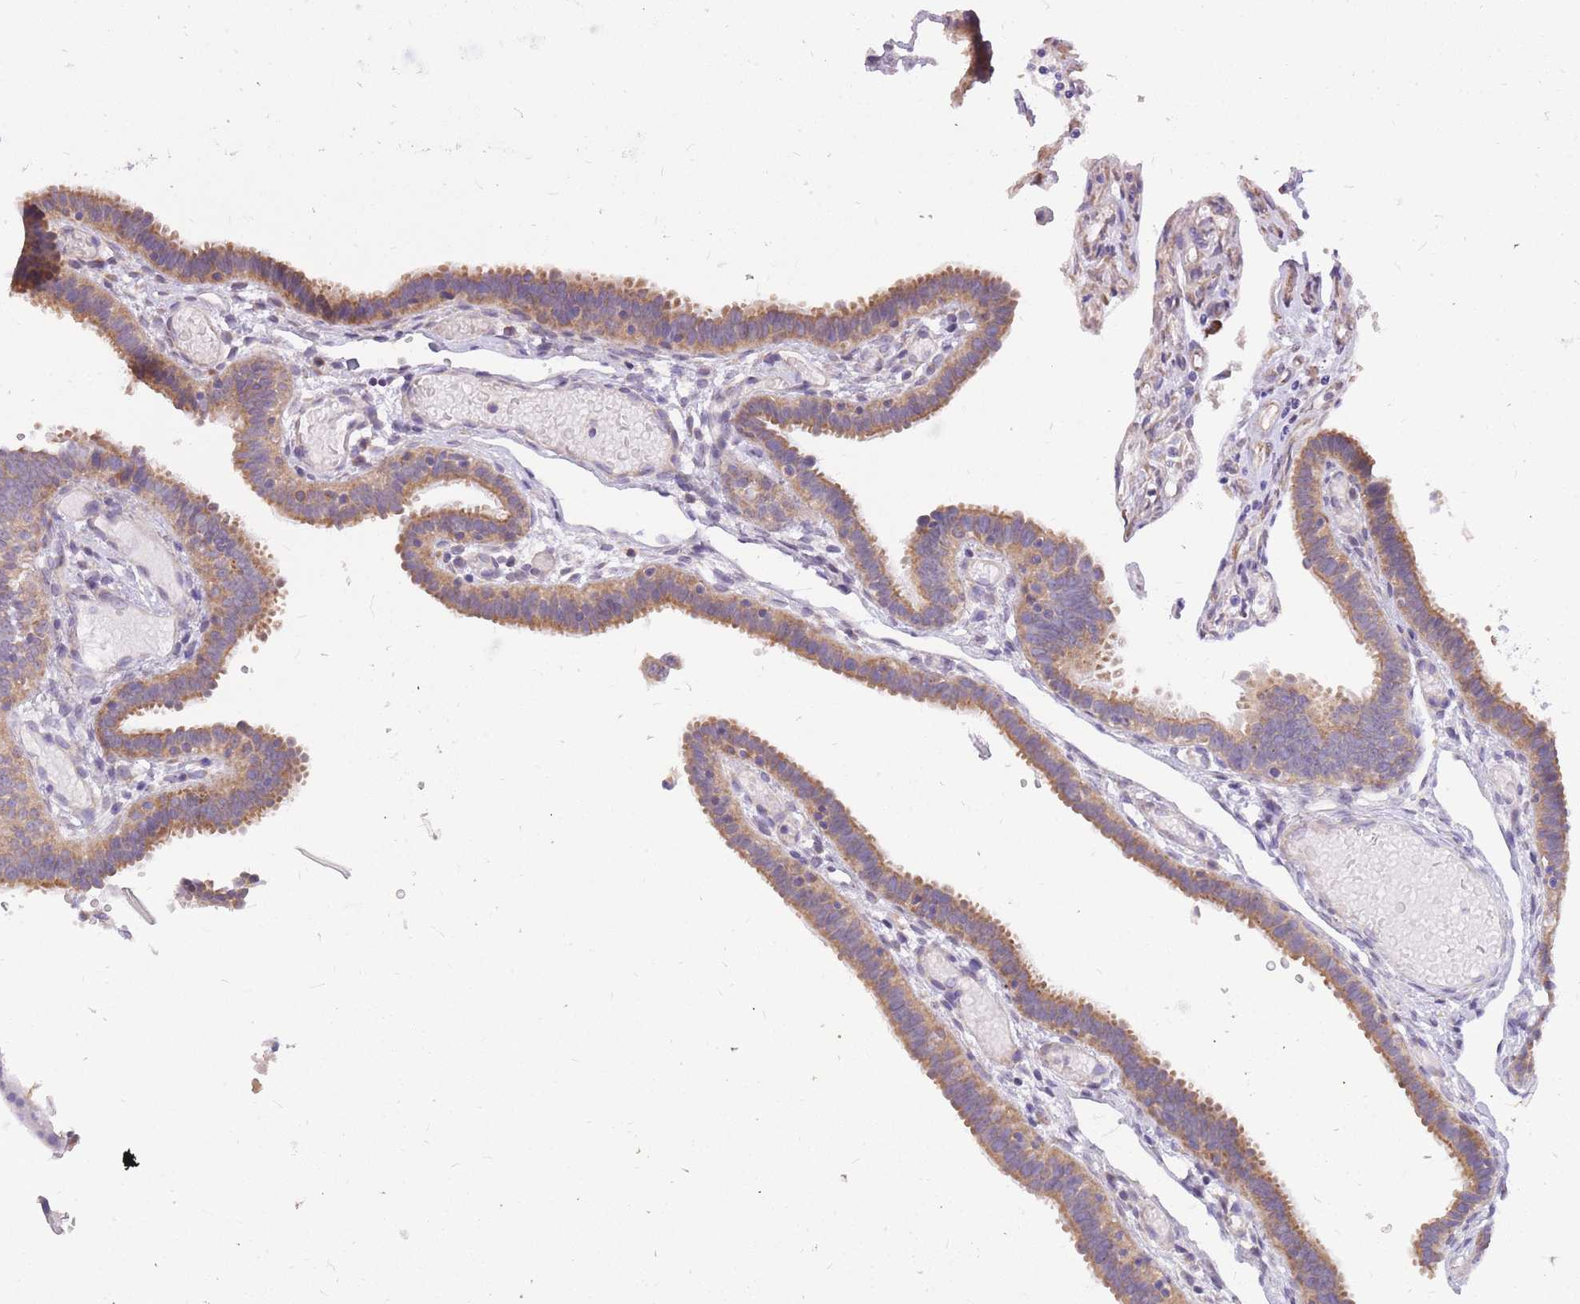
{"staining": {"intensity": "moderate", "quantity": "25%-75%", "location": "cytoplasmic/membranous"}, "tissue": "fallopian tube", "cell_type": "Glandular cells", "image_type": "normal", "snomed": [{"axis": "morphology", "description": "Normal tissue, NOS"}, {"axis": "topography", "description": "Fallopian tube"}], "caption": "Glandular cells display moderate cytoplasmic/membranous staining in about 25%-75% of cells in benign fallopian tube. Using DAB (brown) and hematoxylin (blue) stains, captured at high magnification using brightfield microscopy.", "gene": "TOPAZ1", "patient": {"sex": "female", "age": 37}}